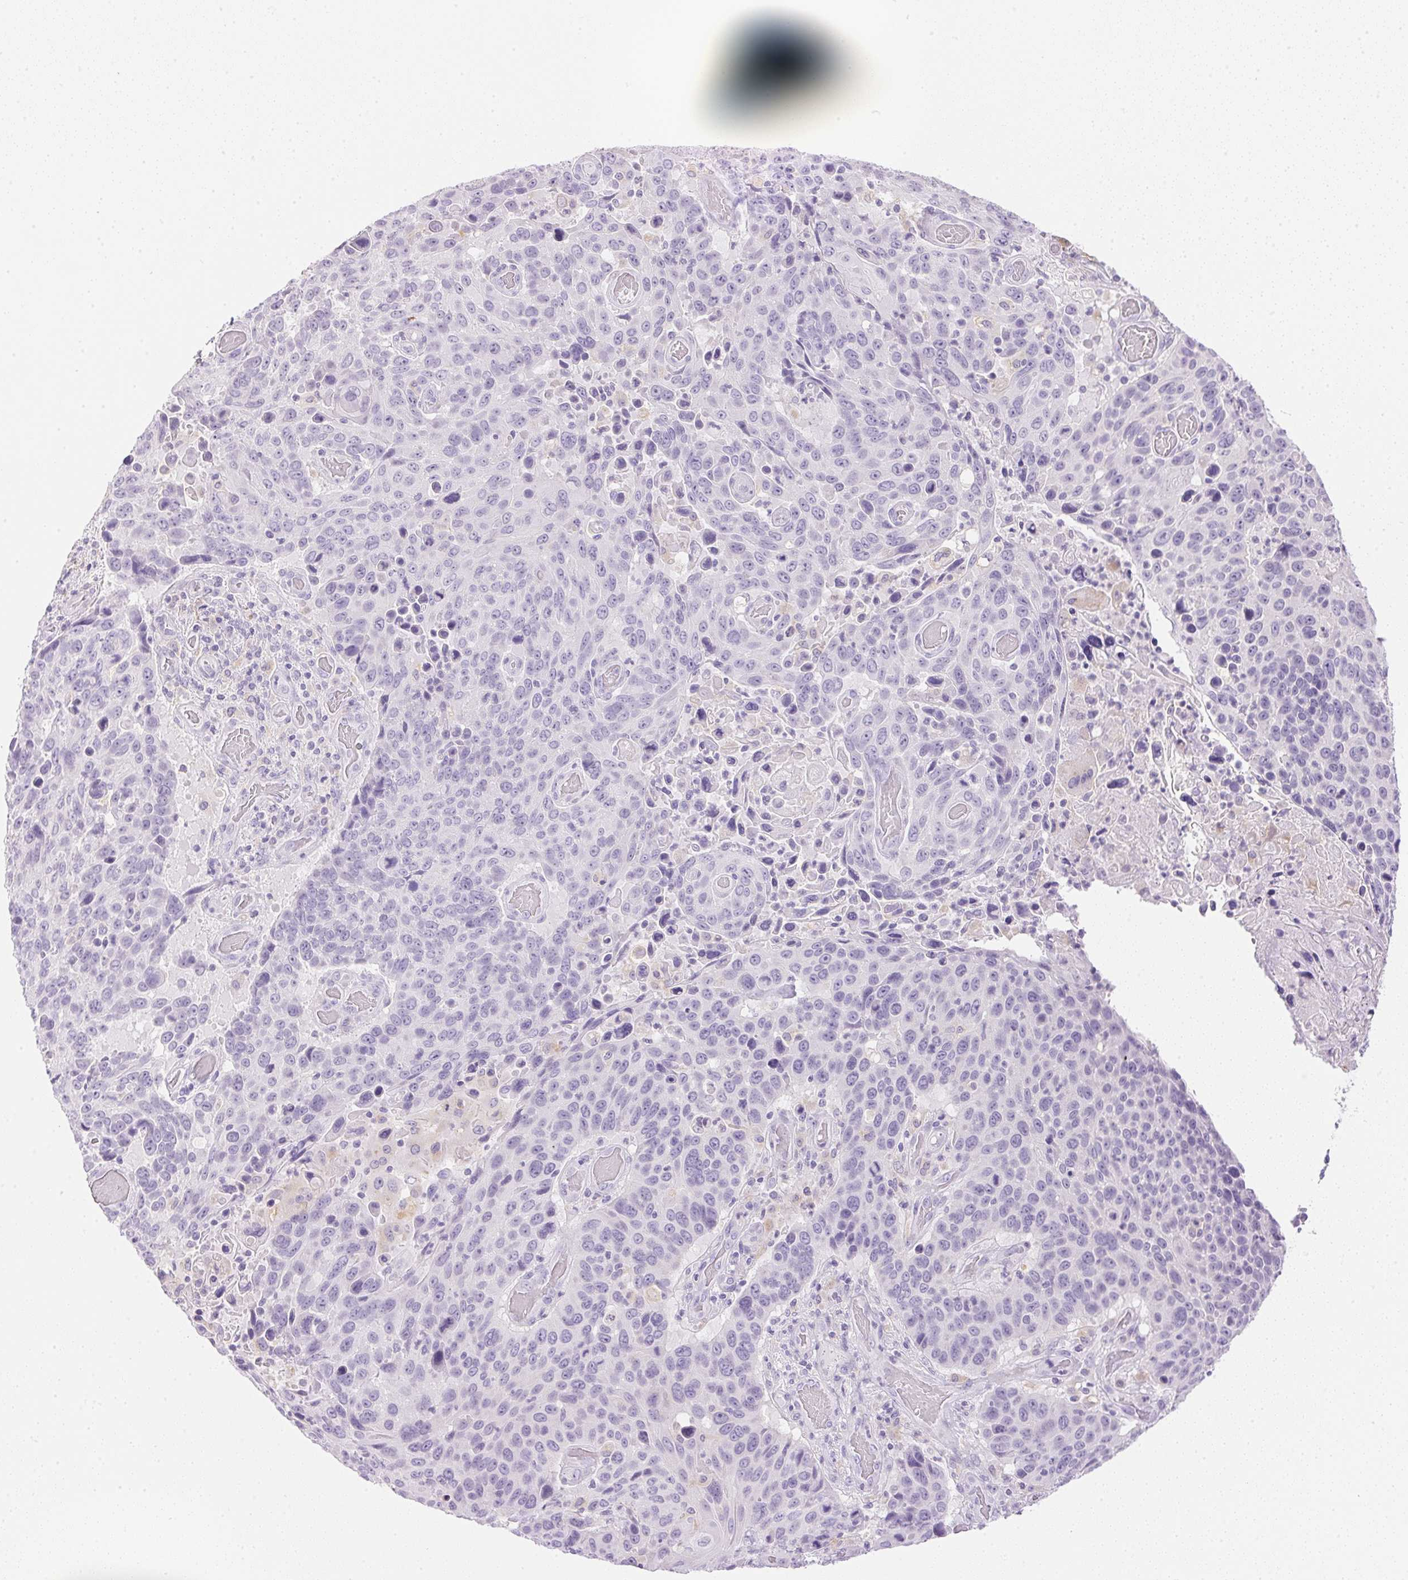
{"staining": {"intensity": "negative", "quantity": "none", "location": "none"}, "tissue": "lung cancer", "cell_type": "Tumor cells", "image_type": "cancer", "snomed": [{"axis": "morphology", "description": "Squamous cell carcinoma, NOS"}, {"axis": "topography", "description": "Lung"}], "caption": "An immunohistochemistry photomicrograph of lung cancer is shown. There is no staining in tumor cells of lung cancer. (DAB immunohistochemistry visualized using brightfield microscopy, high magnification).", "gene": "ATP6V1G3", "patient": {"sex": "male", "age": 68}}